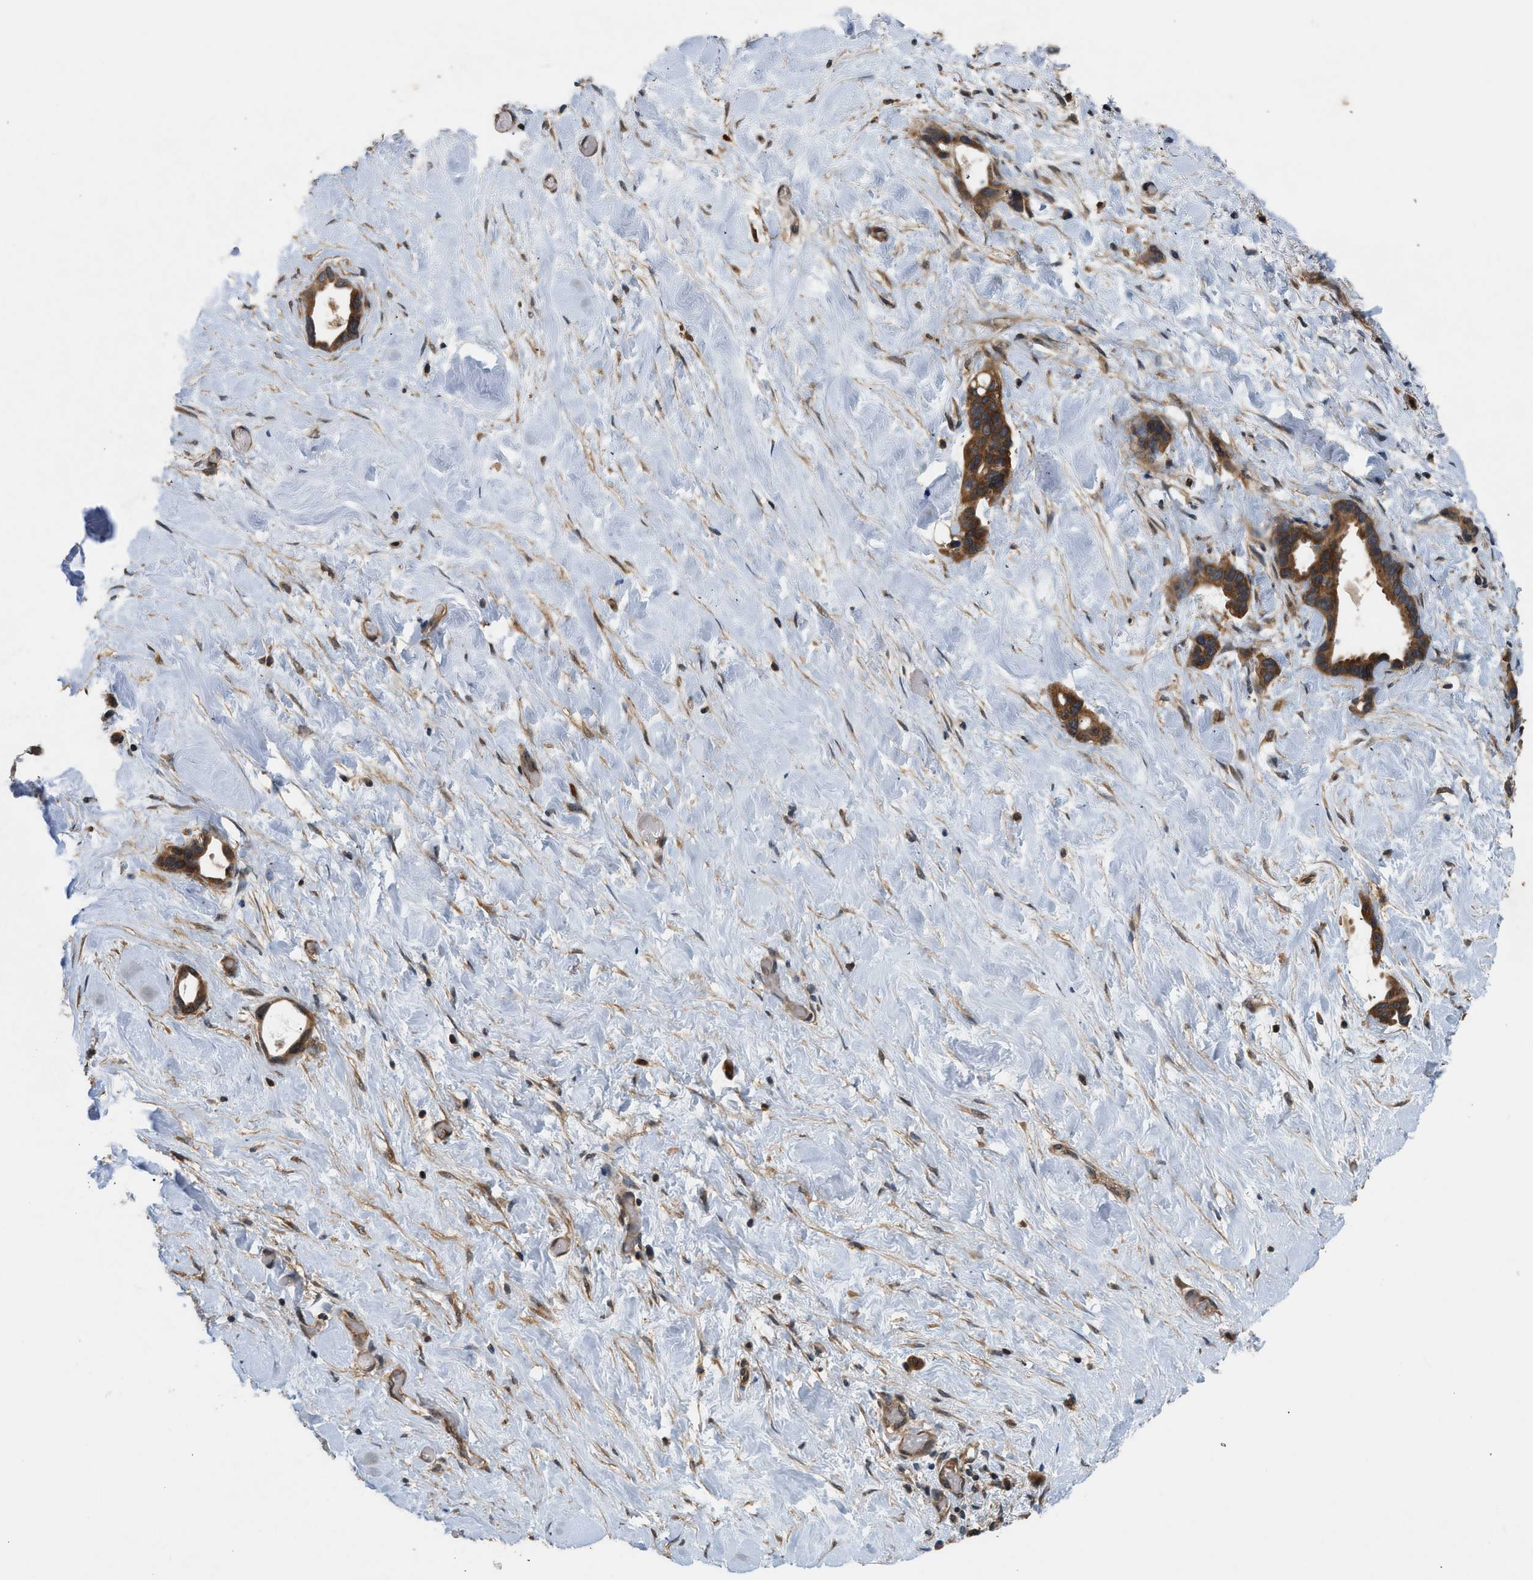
{"staining": {"intensity": "strong", "quantity": ">75%", "location": "cytoplasmic/membranous"}, "tissue": "liver cancer", "cell_type": "Tumor cells", "image_type": "cancer", "snomed": [{"axis": "morphology", "description": "Cholangiocarcinoma"}, {"axis": "topography", "description": "Liver"}], "caption": "Liver cancer stained with a protein marker displays strong staining in tumor cells.", "gene": "OXSR1", "patient": {"sex": "female", "age": 65}}